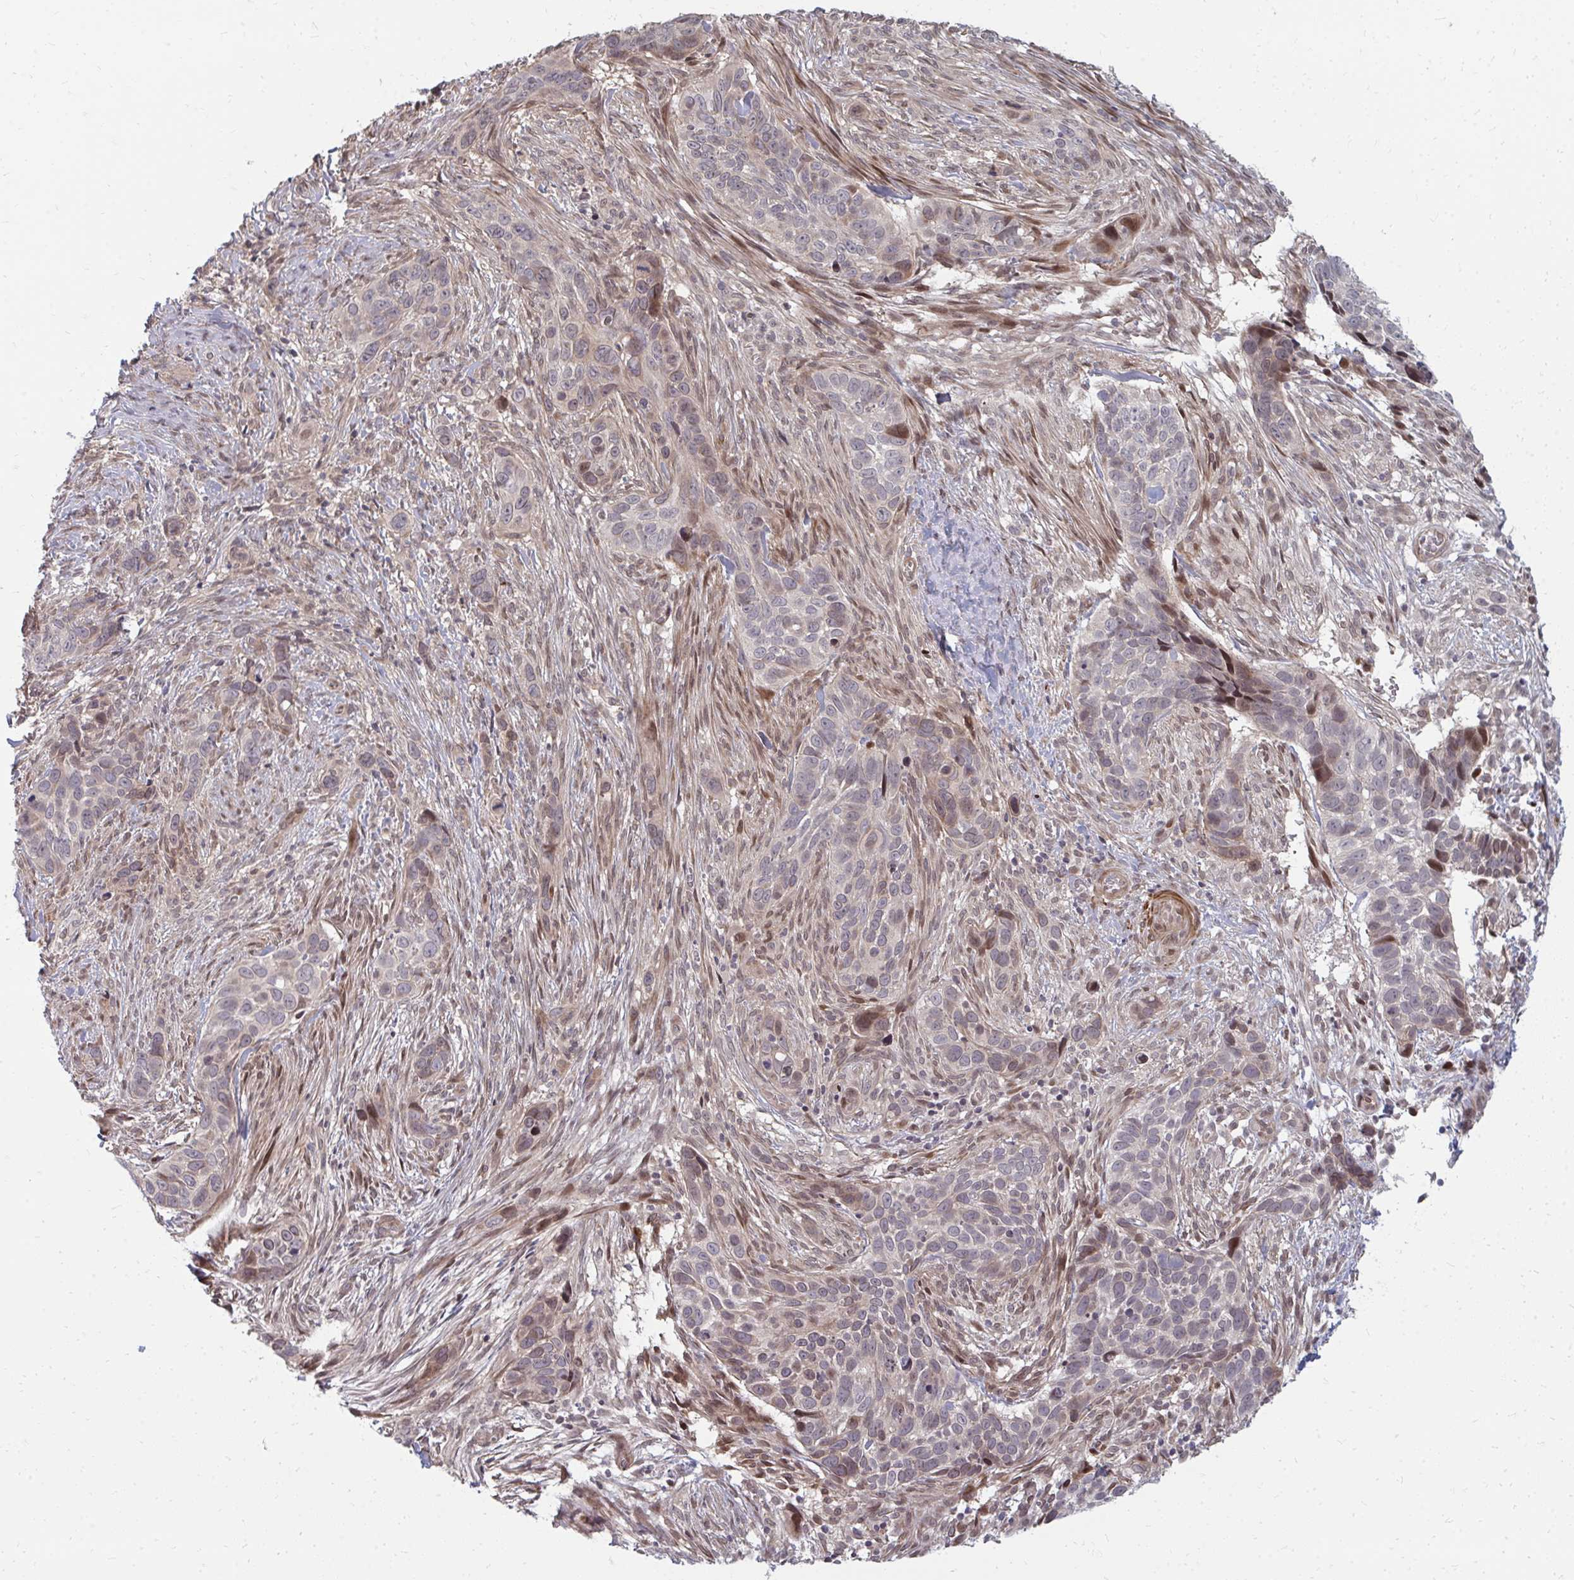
{"staining": {"intensity": "weak", "quantity": "<25%", "location": "cytoplasmic/membranous,nuclear"}, "tissue": "skin cancer", "cell_type": "Tumor cells", "image_type": "cancer", "snomed": [{"axis": "morphology", "description": "Basal cell carcinoma"}, {"axis": "topography", "description": "Skin"}], "caption": "Immunohistochemistry (IHC) histopathology image of neoplastic tissue: human skin cancer (basal cell carcinoma) stained with DAB shows no significant protein positivity in tumor cells.", "gene": "ZNF285", "patient": {"sex": "female", "age": 82}}